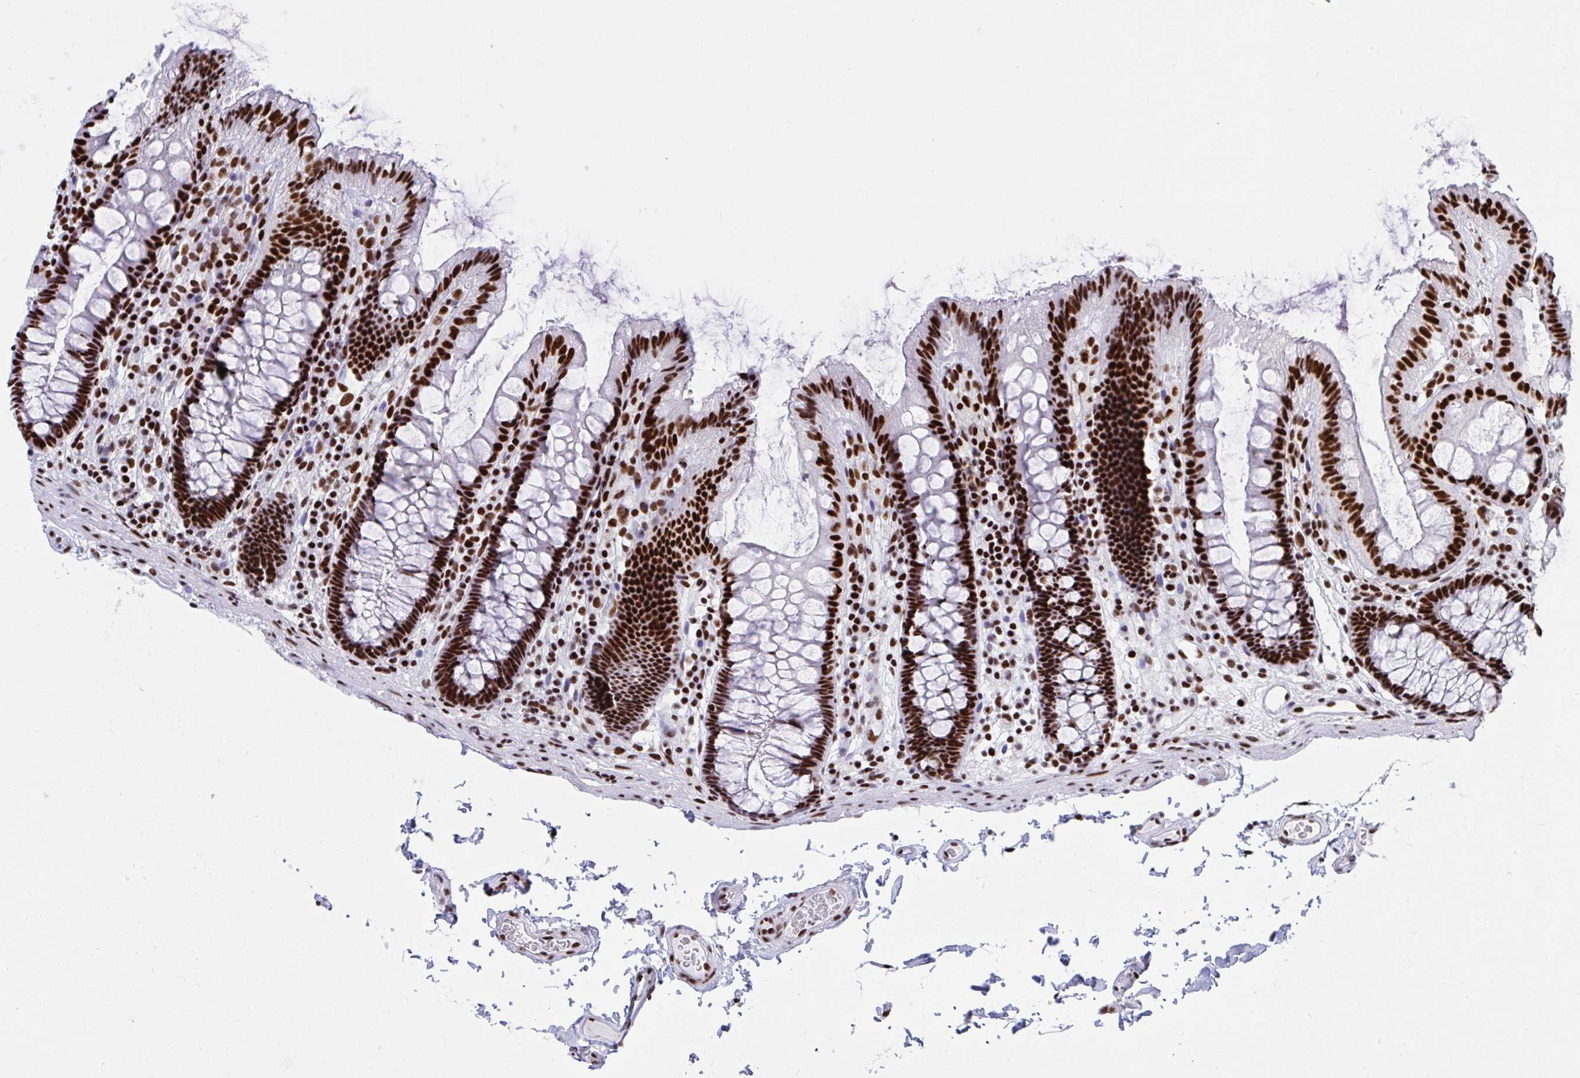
{"staining": {"intensity": "strong", "quantity": ">75%", "location": "nuclear"}, "tissue": "colon", "cell_type": "Endothelial cells", "image_type": "normal", "snomed": [{"axis": "morphology", "description": "Normal tissue, NOS"}, {"axis": "topography", "description": "Colon"}], "caption": "Colon stained with immunohistochemistry shows strong nuclear expression in approximately >75% of endothelial cells. The protein is stained brown, and the nuclei are stained in blue (DAB IHC with brightfield microscopy, high magnification).", "gene": "IKZF2", "patient": {"sex": "male", "age": 84}}